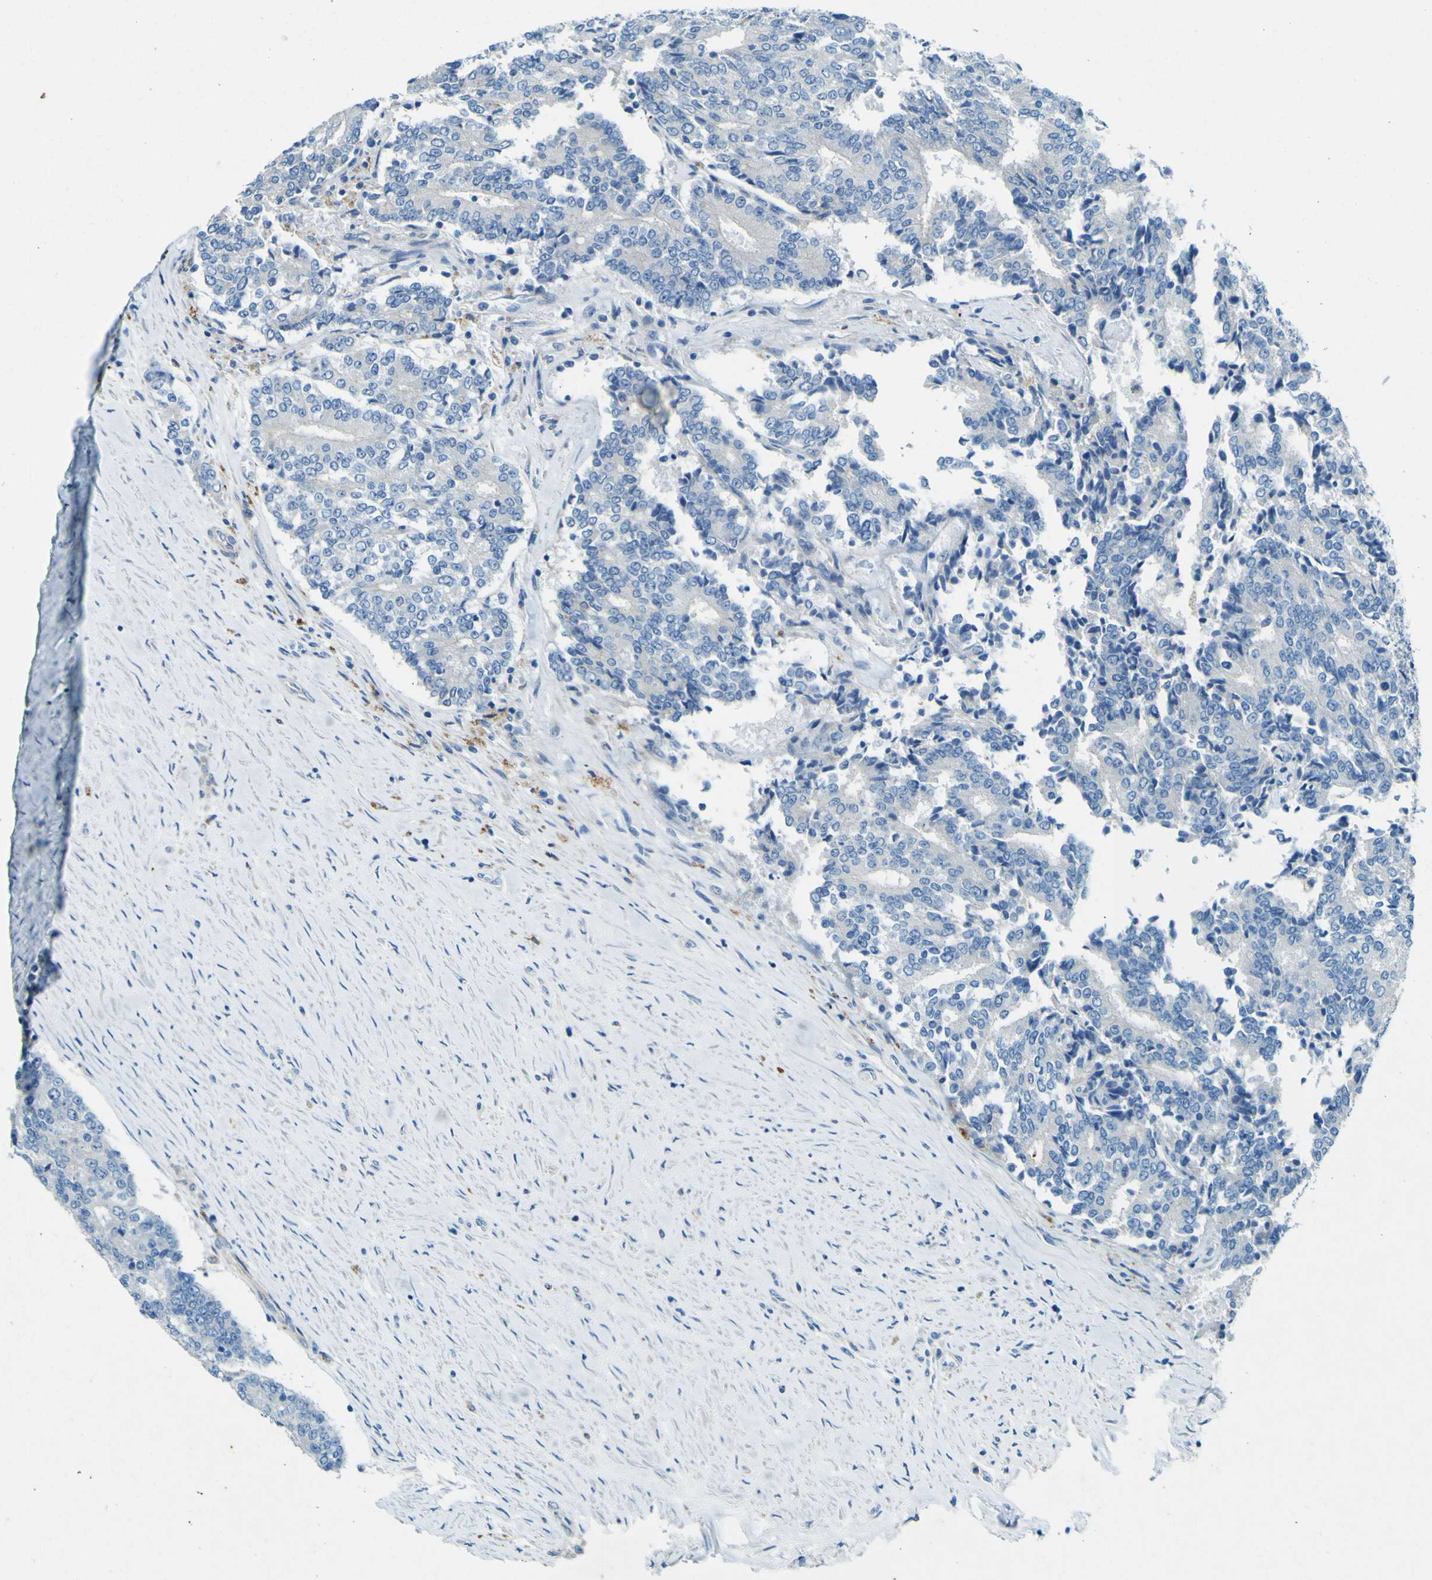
{"staining": {"intensity": "negative", "quantity": "none", "location": "none"}, "tissue": "prostate cancer", "cell_type": "Tumor cells", "image_type": "cancer", "snomed": [{"axis": "morphology", "description": "Normal tissue, NOS"}, {"axis": "morphology", "description": "Adenocarcinoma, High grade"}, {"axis": "topography", "description": "Prostate"}, {"axis": "topography", "description": "Seminal veicle"}], "caption": "IHC of human prostate adenocarcinoma (high-grade) exhibits no expression in tumor cells. (Brightfield microscopy of DAB (3,3'-diaminobenzidine) immunohistochemistry at high magnification).", "gene": "PDE9A", "patient": {"sex": "male", "age": 55}}